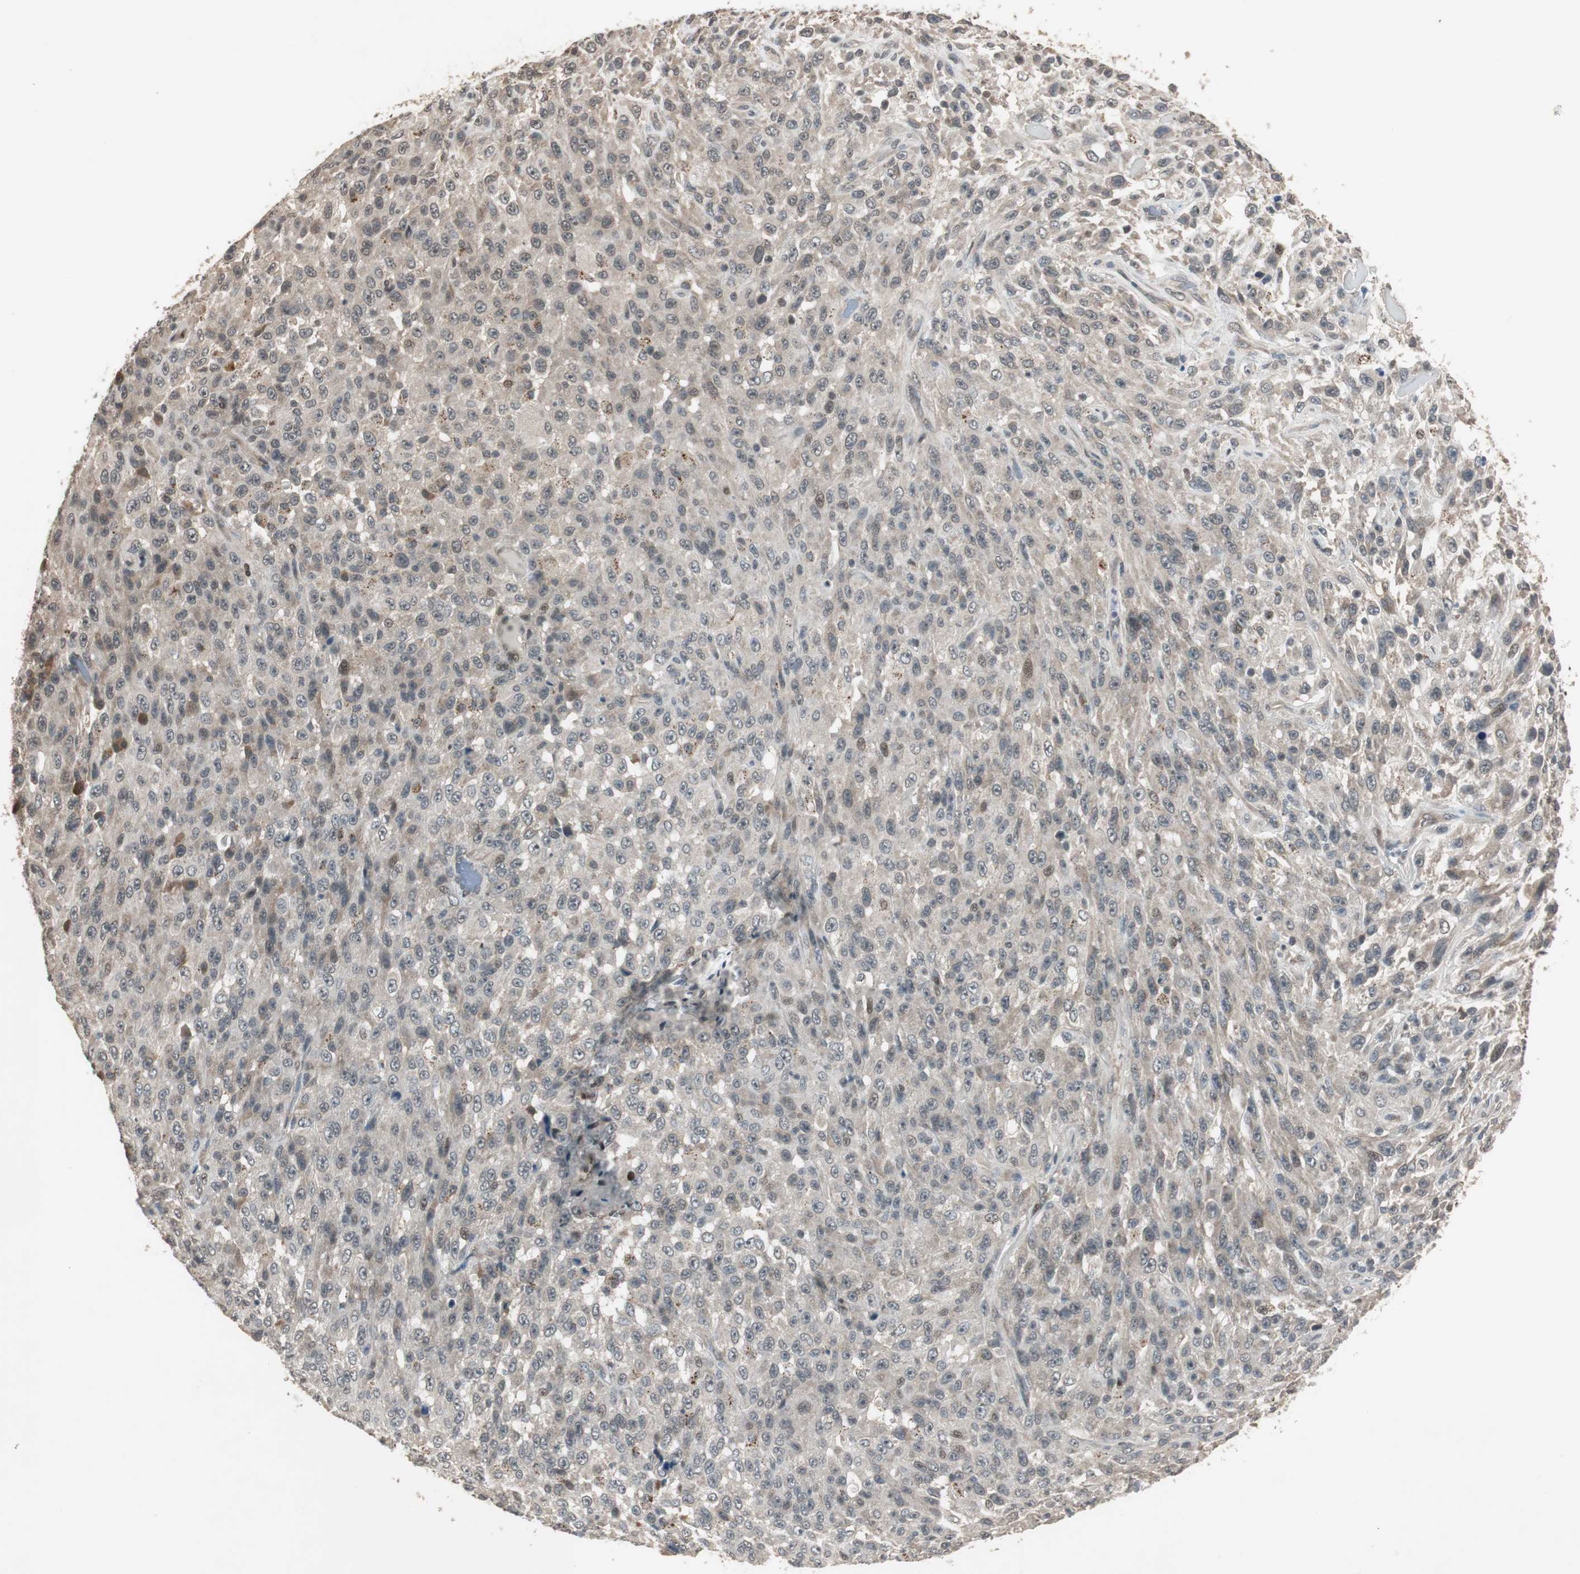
{"staining": {"intensity": "moderate", "quantity": "25%-75%", "location": "cytoplasmic/membranous"}, "tissue": "urothelial cancer", "cell_type": "Tumor cells", "image_type": "cancer", "snomed": [{"axis": "morphology", "description": "Urothelial carcinoma, High grade"}, {"axis": "topography", "description": "Urinary bladder"}], "caption": "Urothelial cancer stained with immunohistochemistry demonstrates moderate cytoplasmic/membranous expression in approximately 25%-75% of tumor cells.", "gene": "BOLA1", "patient": {"sex": "male", "age": 66}}